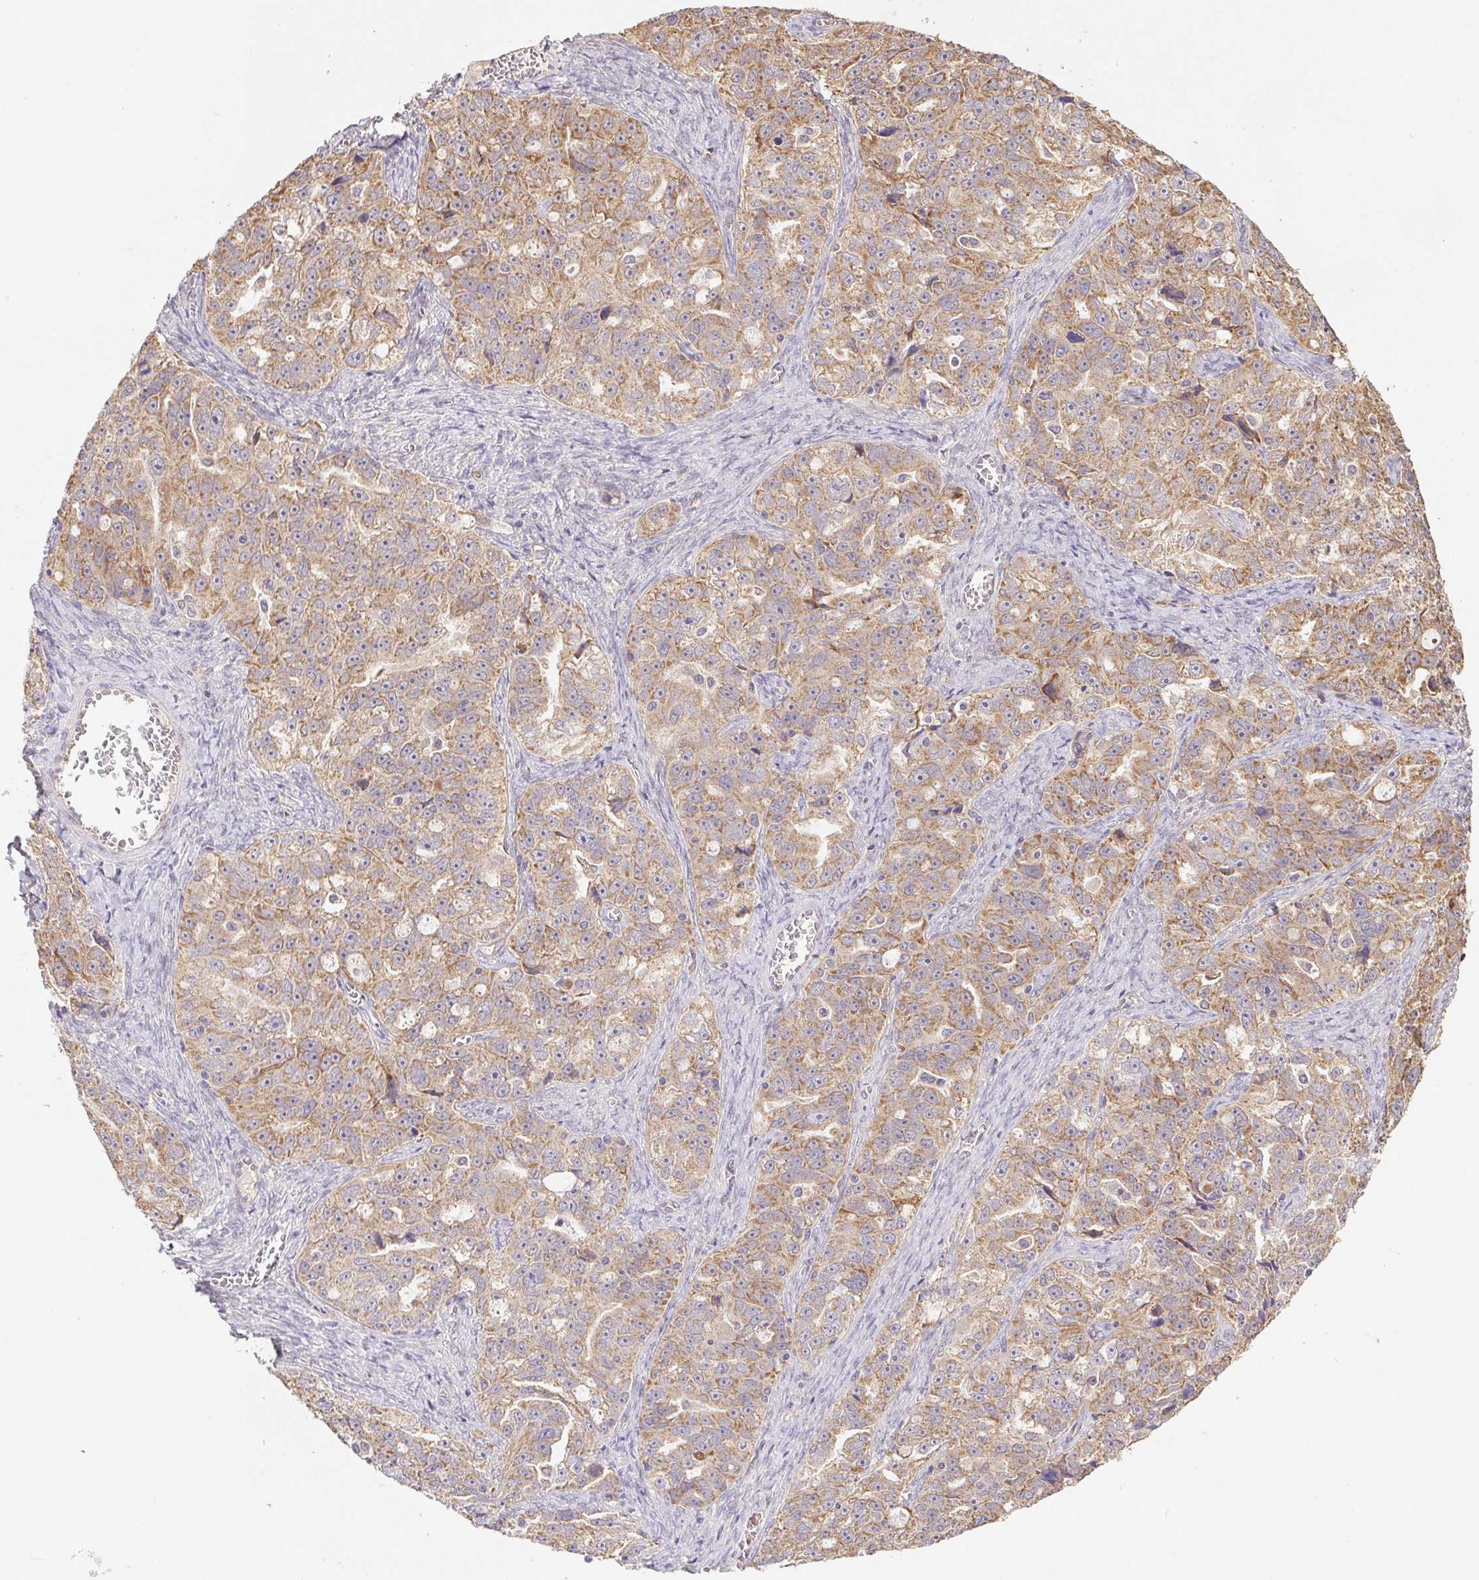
{"staining": {"intensity": "moderate", "quantity": ">75%", "location": "cytoplasmic/membranous"}, "tissue": "ovarian cancer", "cell_type": "Tumor cells", "image_type": "cancer", "snomed": [{"axis": "morphology", "description": "Cystadenocarcinoma, serous, NOS"}, {"axis": "topography", "description": "Ovary"}], "caption": "Immunohistochemical staining of human ovarian cancer (serous cystadenocarcinoma) displays medium levels of moderate cytoplasmic/membranous protein expression in about >75% of tumor cells. The protein of interest is shown in brown color, while the nuclei are stained blue.", "gene": "RAB11A", "patient": {"sex": "female", "age": 51}}